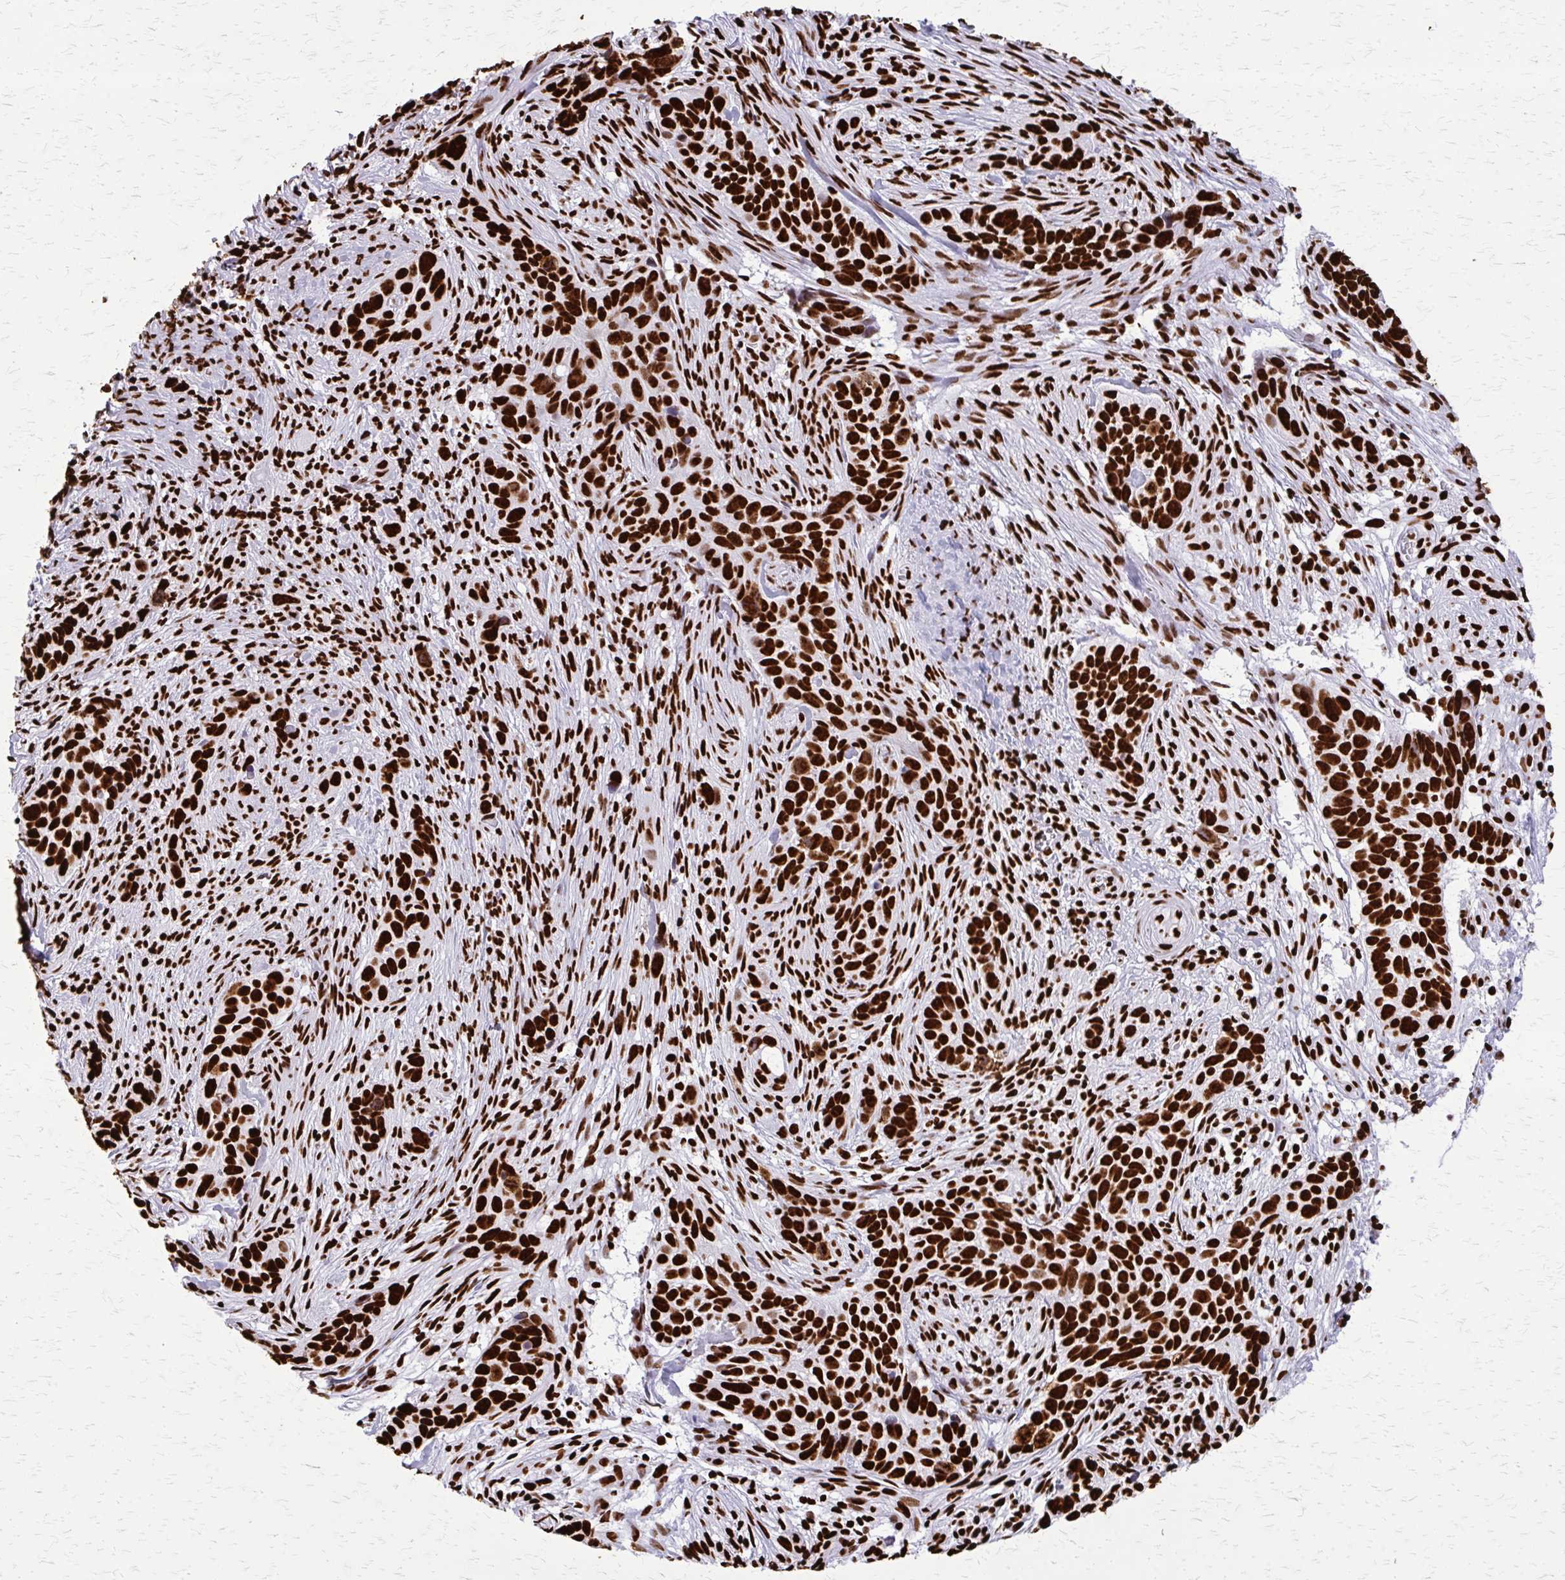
{"staining": {"intensity": "strong", "quantity": ">75%", "location": "nuclear"}, "tissue": "skin cancer", "cell_type": "Tumor cells", "image_type": "cancer", "snomed": [{"axis": "morphology", "description": "Basal cell carcinoma"}, {"axis": "topography", "description": "Skin"}], "caption": "An IHC image of neoplastic tissue is shown. Protein staining in brown highlights strong nuclear positivity in skin cancer within tumor cells.", "gene": "SFPQ", "patient": {"sex": "female", "age": 82}}